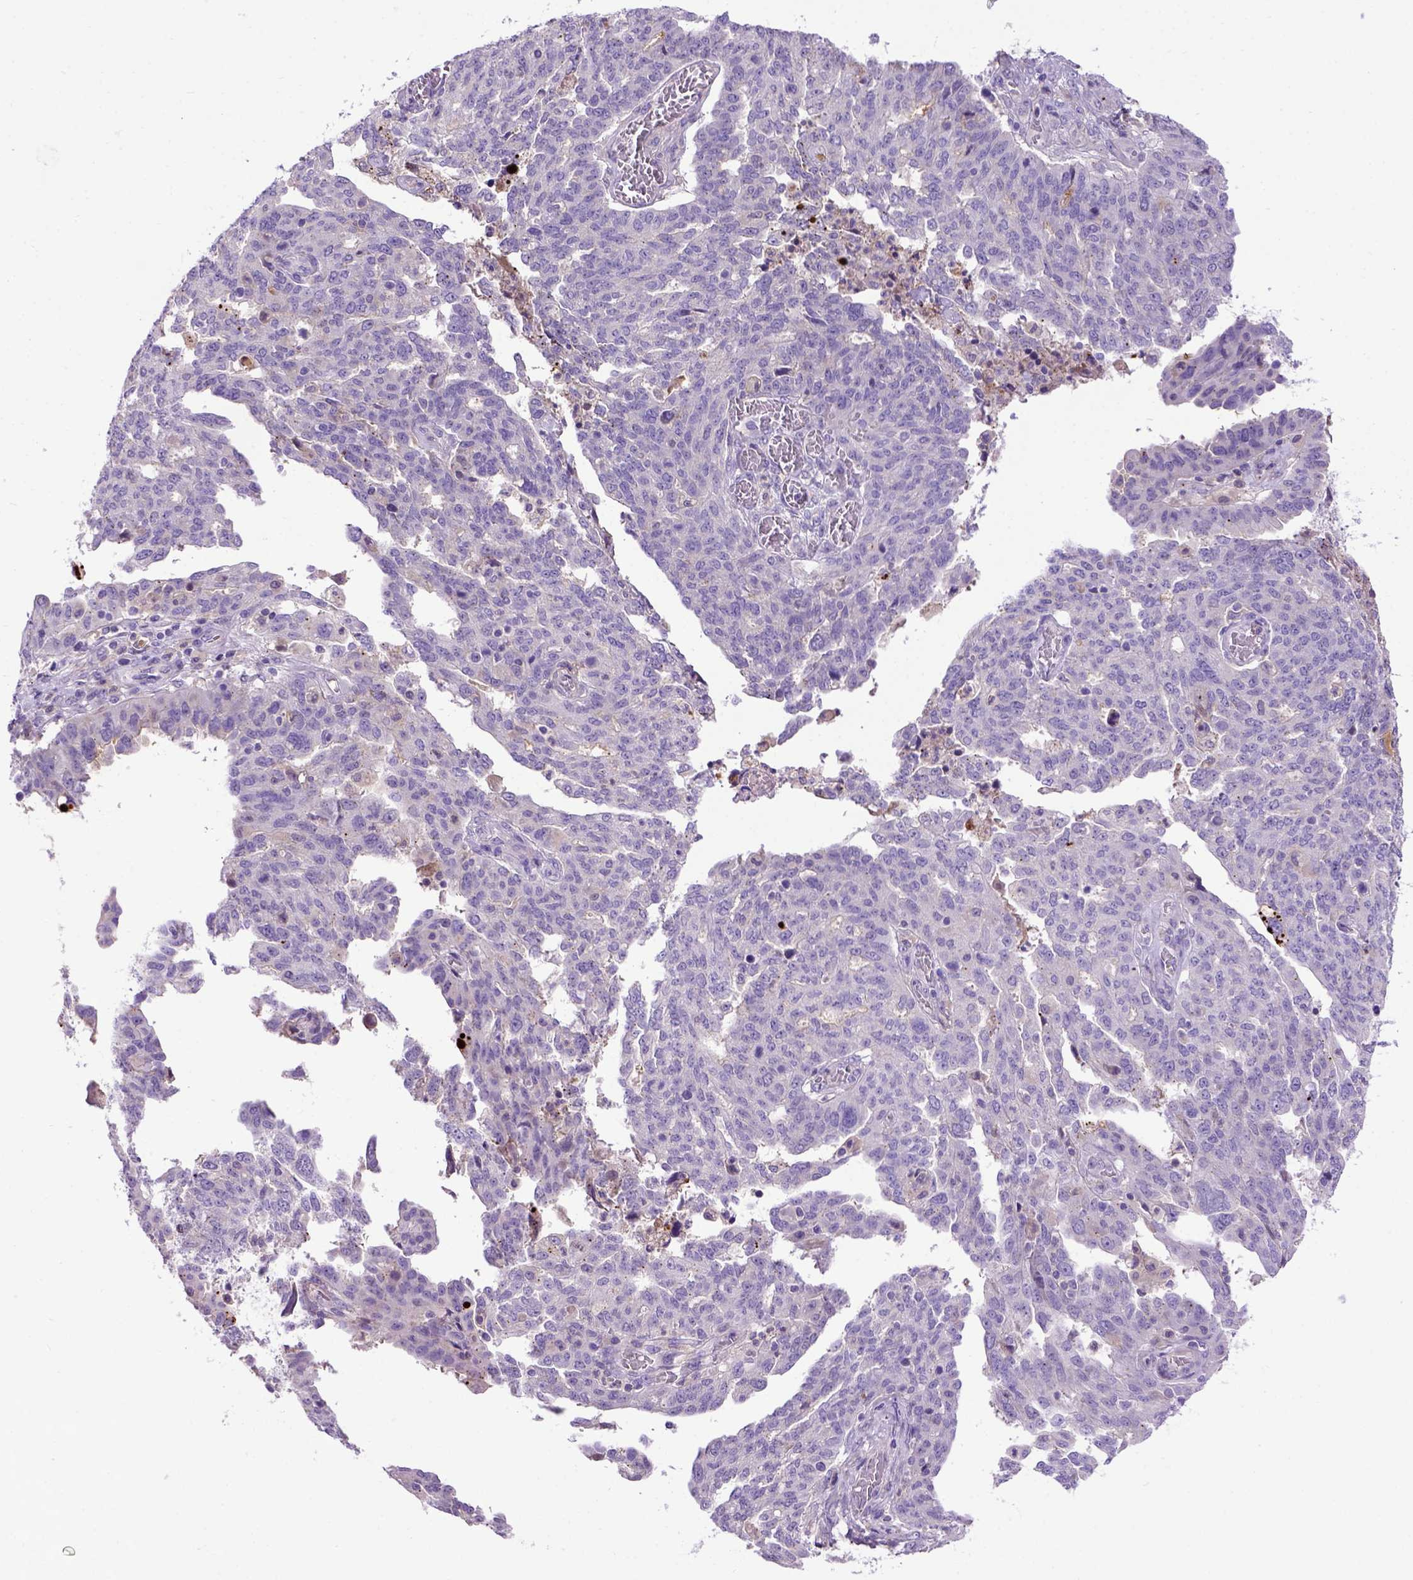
{"staining": {"intensity": "negative", "quantity": "none", "location": "none"}, "tissue": "ovarian cancer", "cell_type": "Tumor cells", "image_type": "cancer", "snomed": [{"axis": "morphology", "description": "Cystadenocarcinoma, serous, NOS"}, {"axis": "topography", "description": "Ovary"}], "caption": "Serous cystadenocarcinoma (ovarian) was stained to show a protein in brown. There is no significant expression in tumor cells.", "gene": "ADAM12", "patient": {"sex": "female", "age": 67}}